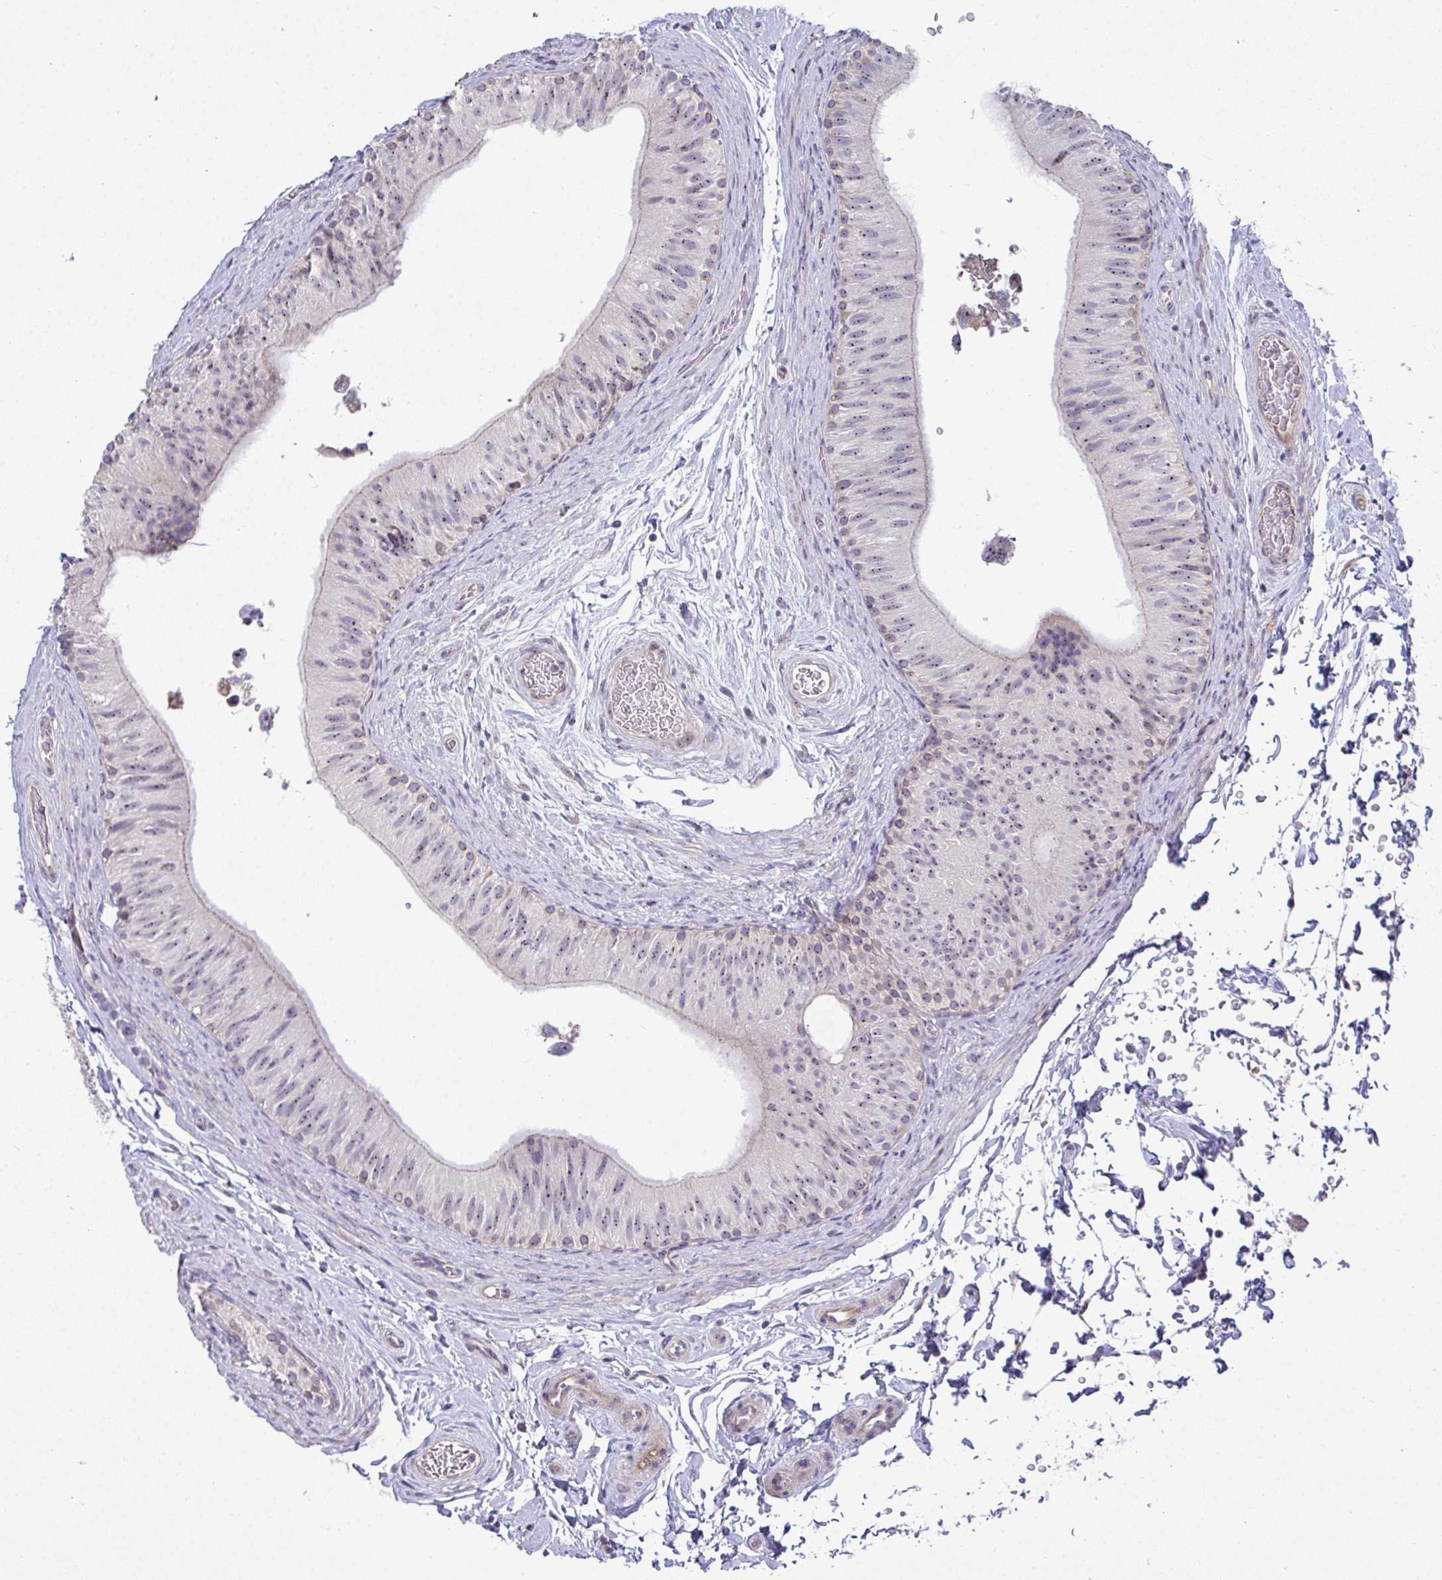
{"staining": {"intensity": "weak", "quantity": "25%-75%", "location": "nuclear"}, "tissue": "epididymis", "cell_type": "Glandular cells", "image_type": "normal", "snomed": [{"axis": "morphology", "description": "Normal tissue, NOS"}, {"axis": "topography", "description": "Epididymis, spermatic cord, NOS"}, {"axis": "topography", "description": "Epididymis"}], "caption": "IHC photomicrograph of normal epididymis stained for a protein (brown), which shows low levels of weak nuclear positivity in about 25%-75% of glandular cells.", "gene": "NT5C1A", "patient": {"sex": "male", "age": 31}}